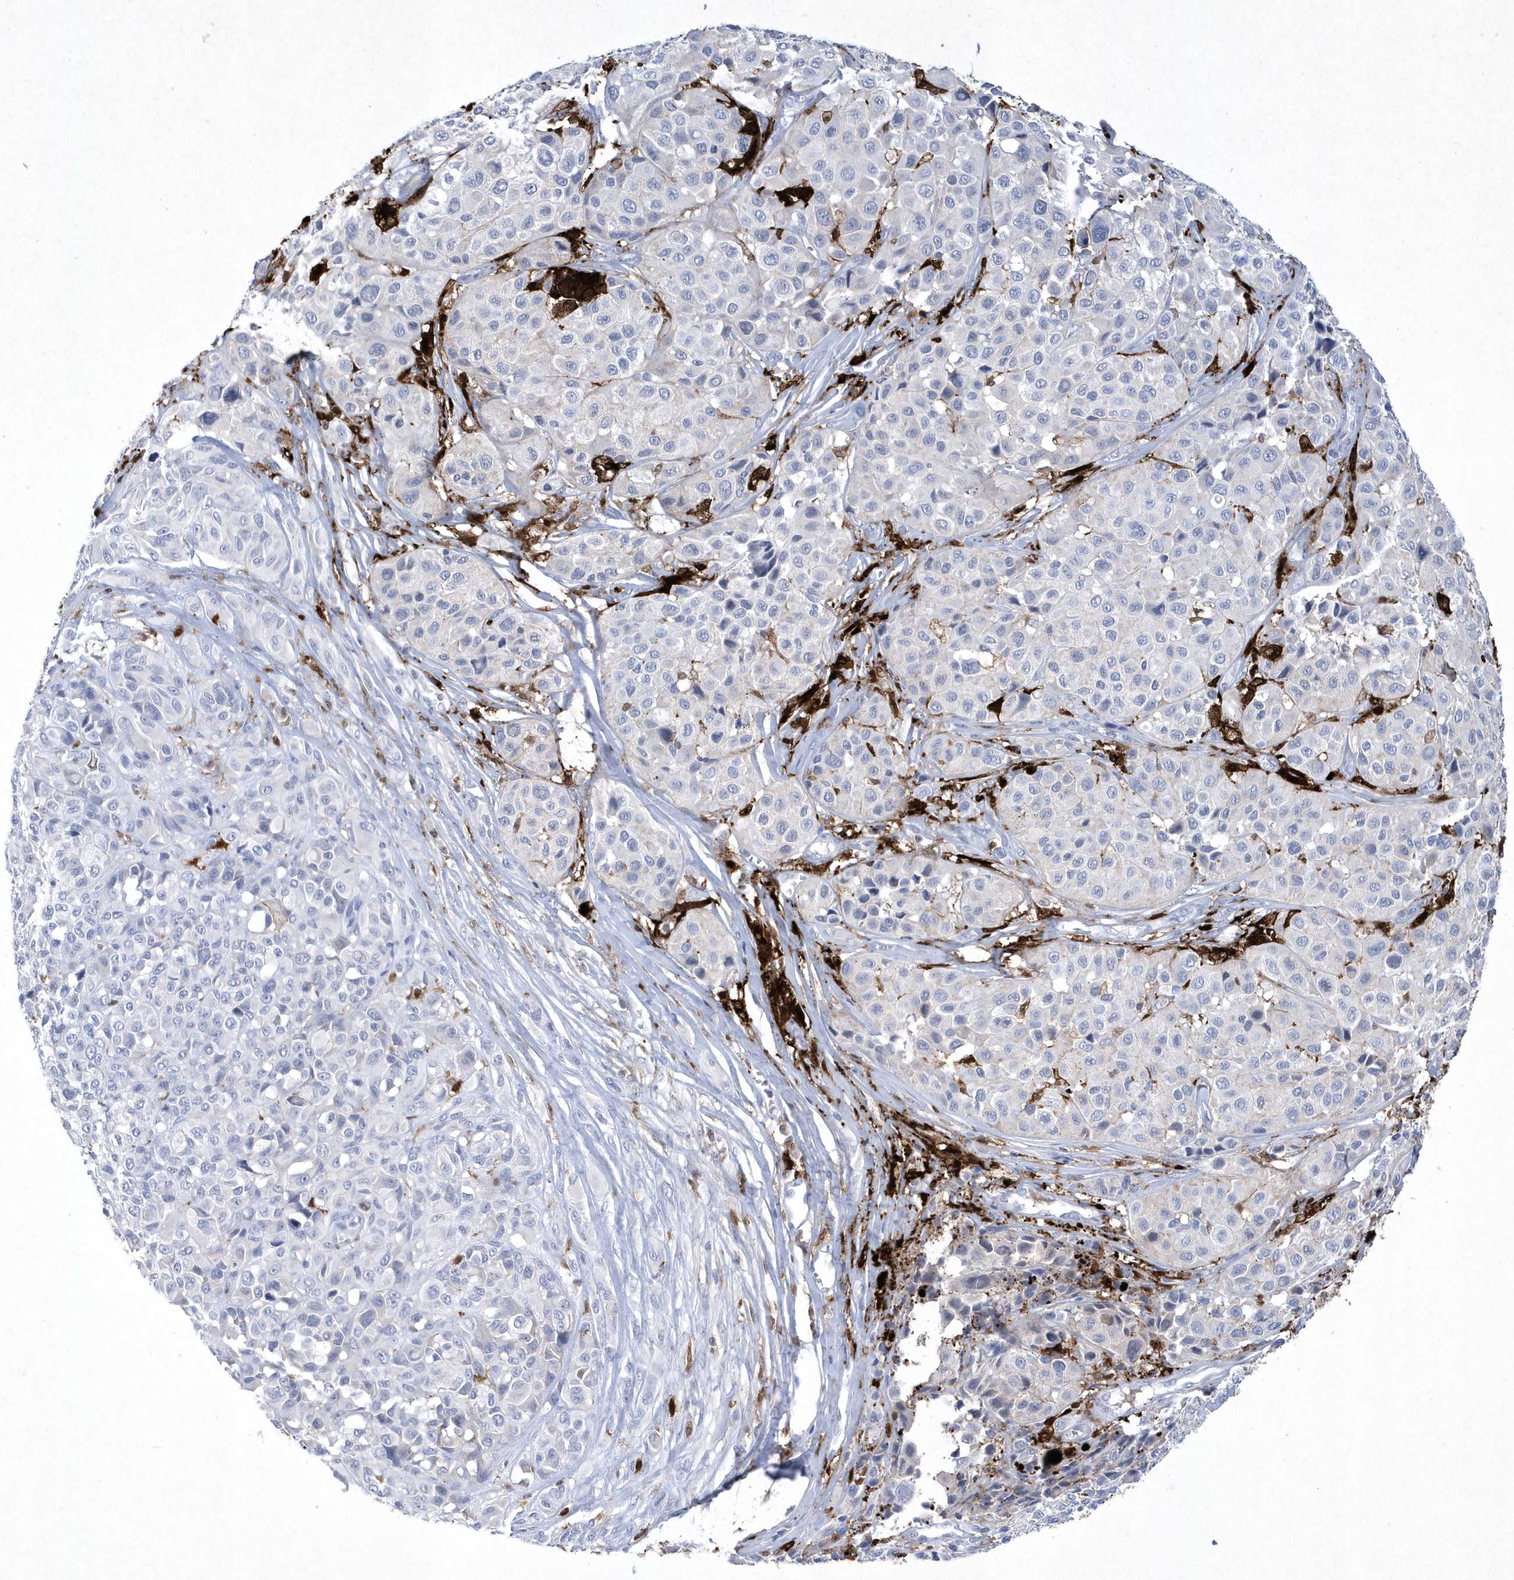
{"staining": {"intensity": "negative", "quantity": "none", "location": "none"}, "tissue": "melanoma", "cell_type": "Tumor cells", "image_type": "cancer", "snomed": [{"axis": "morphology", "description": "Malignant melanoma, NOS"}, {"axis": "topography", "description": "Skin of trunk"}], "caption": "Human malignant melanoma stained for a protein using IHC demonstrates no expression in tumor cells.", "gene": "BHLHA15", "patient": {"sex": "male", "age": 71}}